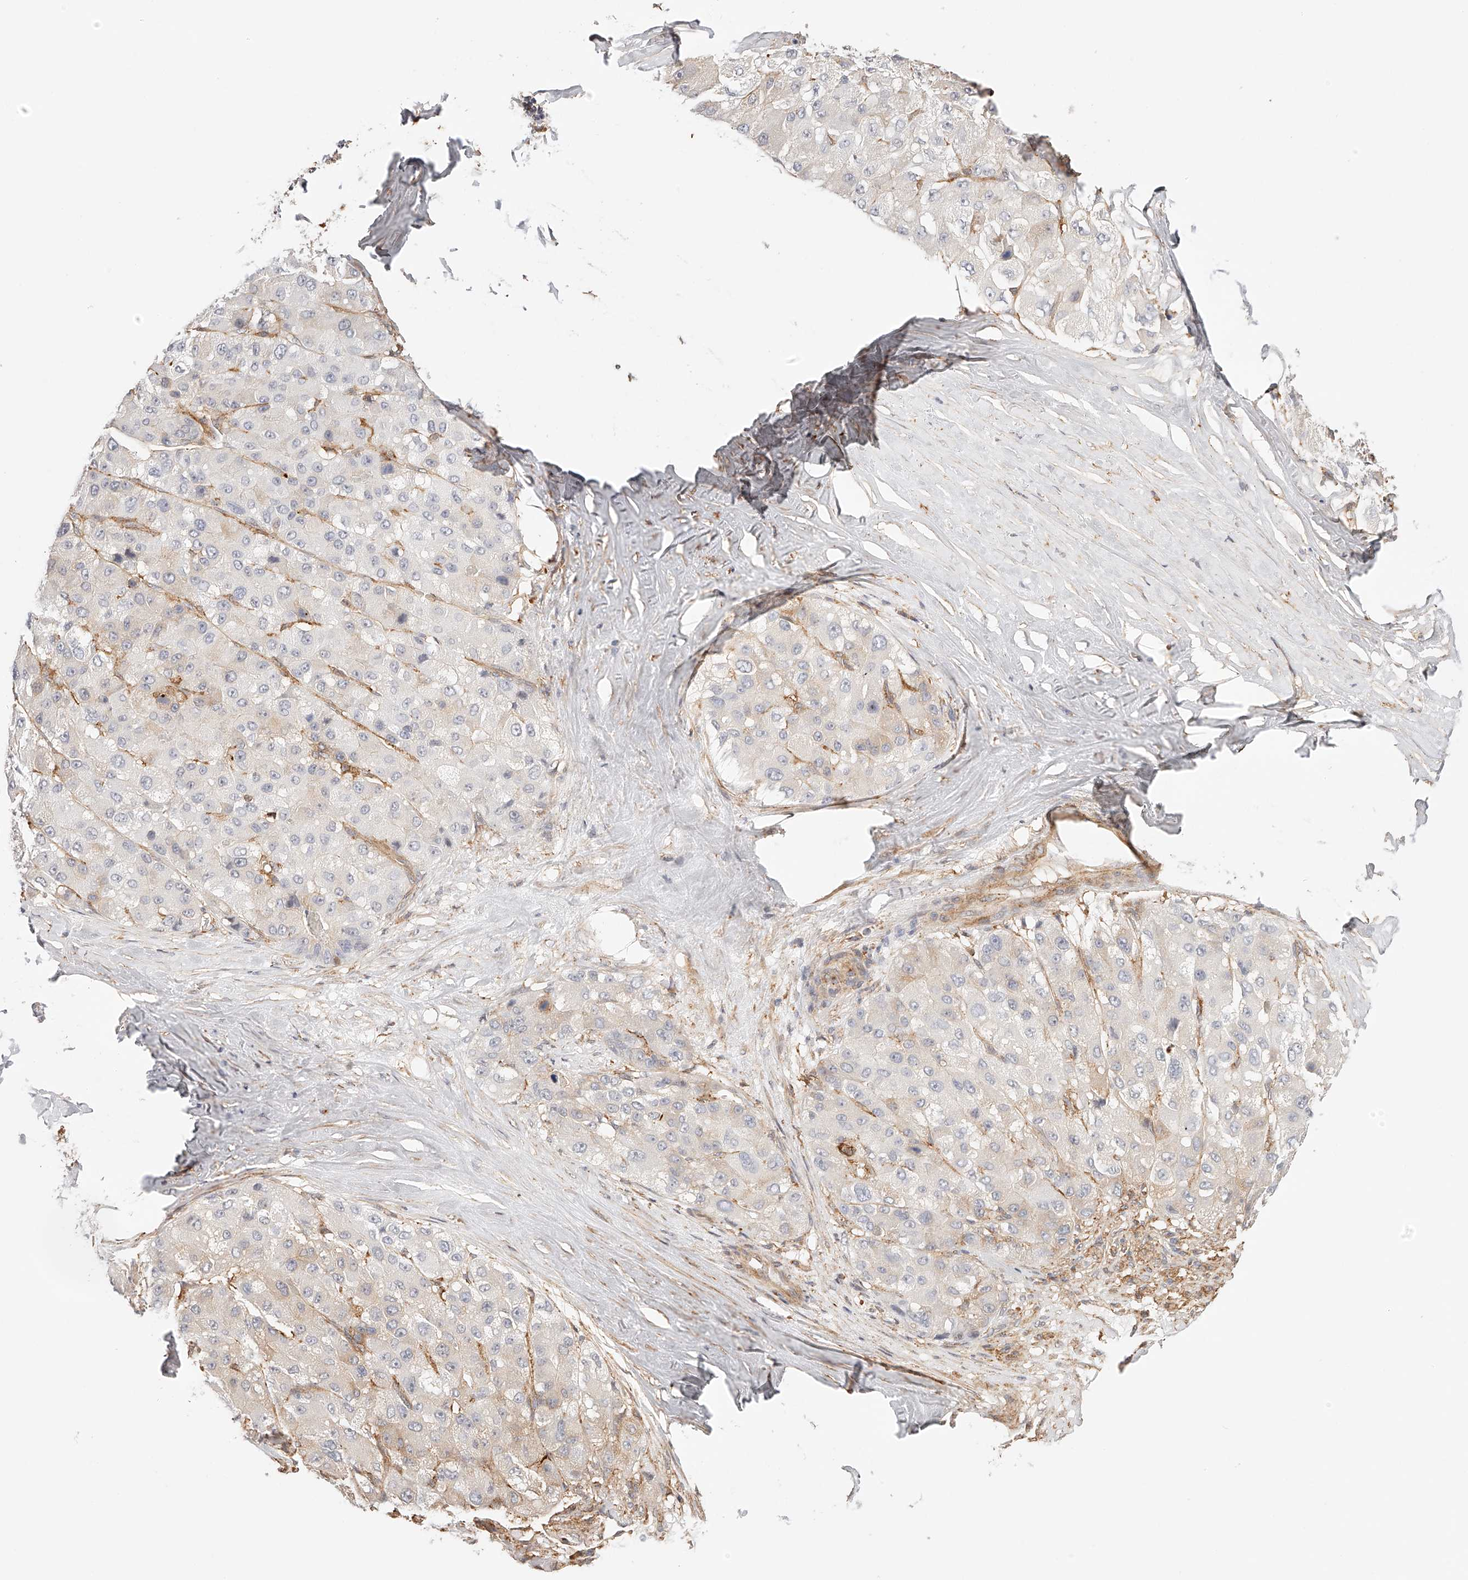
{"staining": {"intensity": "negative", "quantity": "none", "location": "none"}, "tissue": "liver cancer", "cell_type": "Tumor cells", "image_type": "cancer", "snomed": [{"axis": "morphology", "description": "Carcinoma, Hepatocellular, NOS"}, {"axis": "topography", "description": "Liver"}], "caption": "Tumor cells show no significant positivity in hepatocellular carcinoma (liver). (IHC, brightfield microscopy, high magnification).", "gene": "SYNC", "patient": {"sex": "male", "age": 80}}